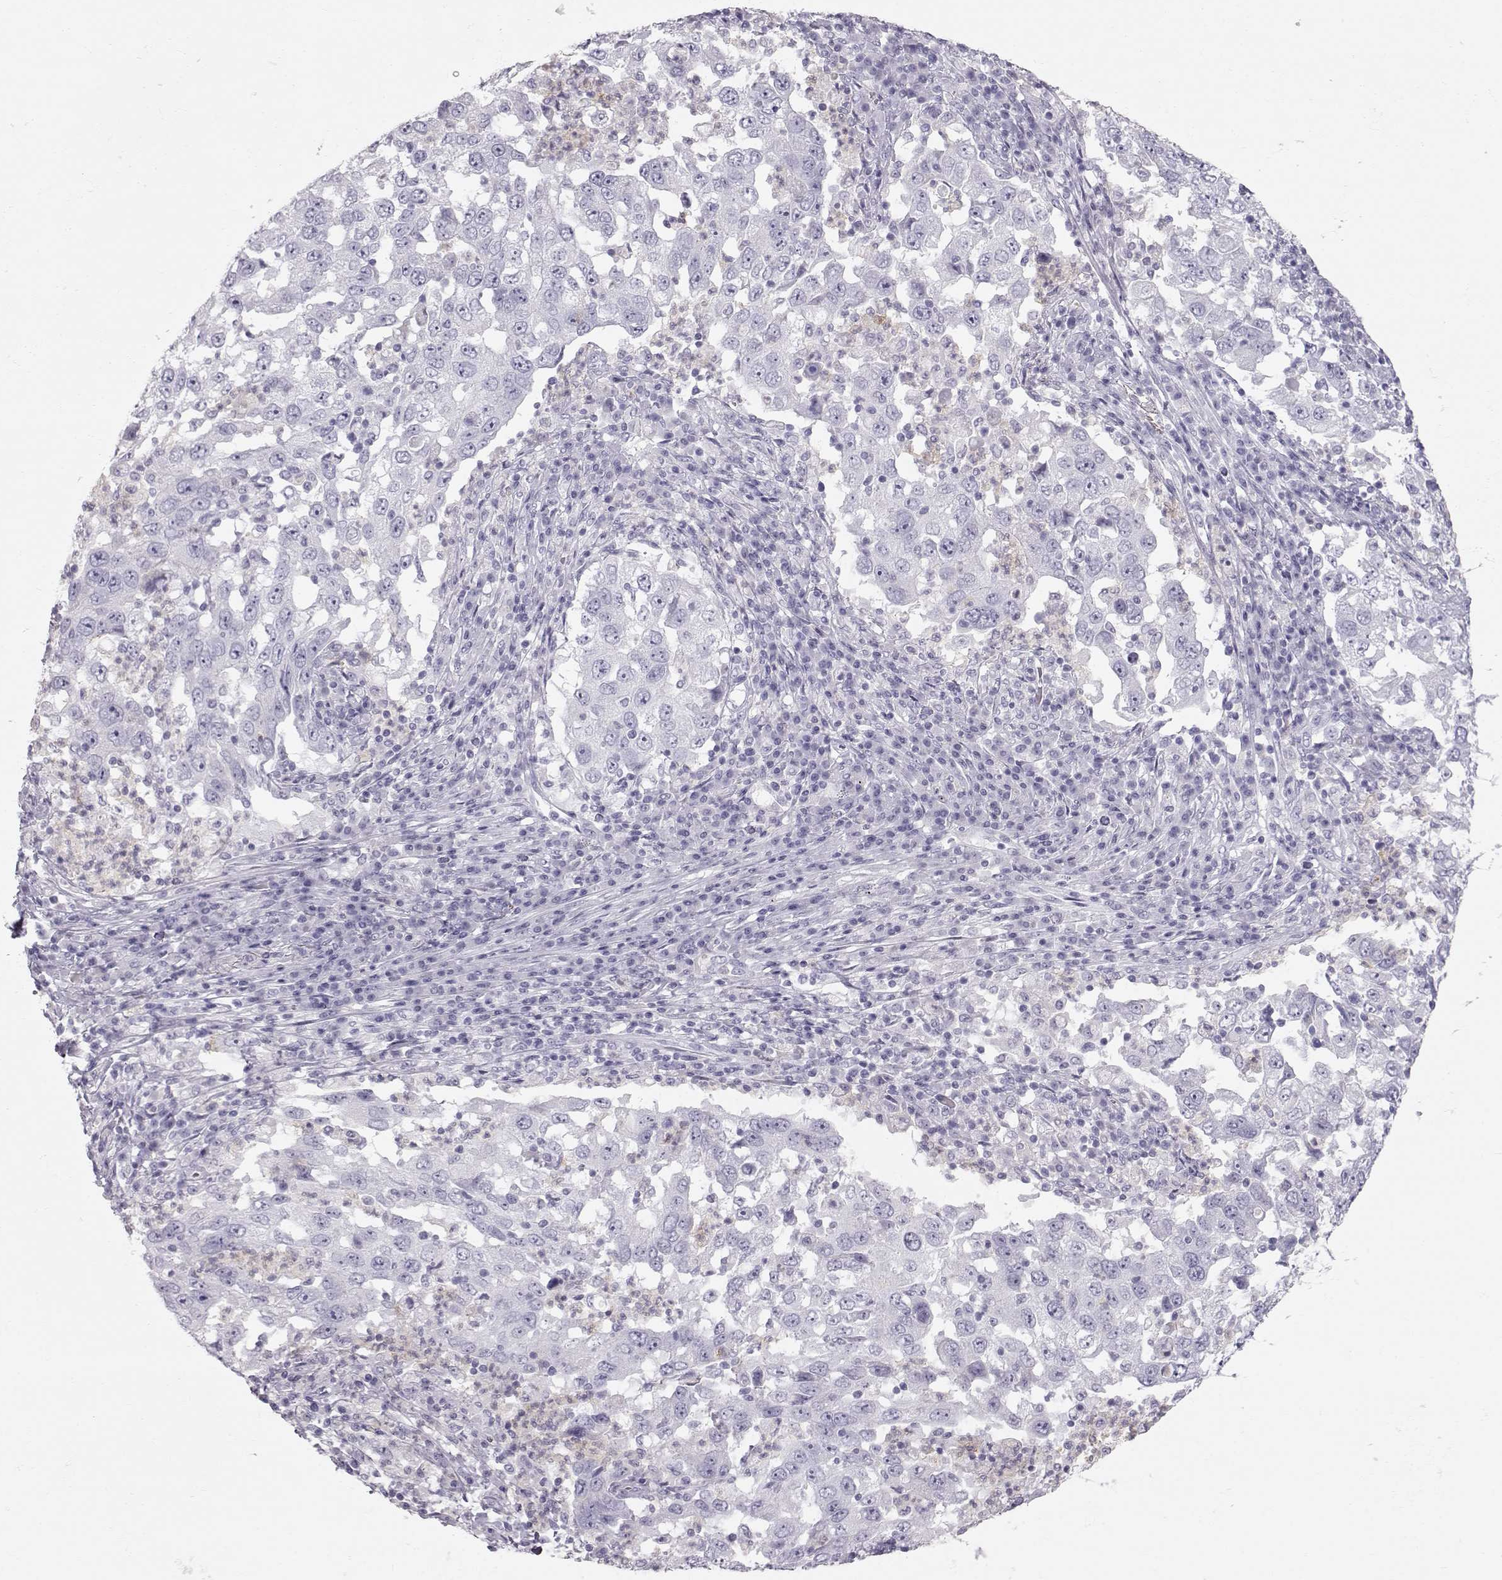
{"staining": {"intensity": "negative", "quantity": "none", "location": "none"}, "tissue": "lung cancer", "cell_type": "Tumor cells", "image_type": "cancer", "snomed": [{"axis": "morphology", "description": "Adenocarcinoma, NOS"}, {"axis": "topography", "description": "Lung"}], "caption": "This histopathology image is of adenocarcinoma (lung) stained with immunohistochemistry to label a protein in brown with the nuclei are counter-stained blue. There is no staining in tumor cells. (Stains: DAB immunohistochemistry with hematoxylin counter stain, Microscopy: brightfield microscopy at high magnification).", "gene": "MIP", "patient": {"sex": "male", "age": 73}}